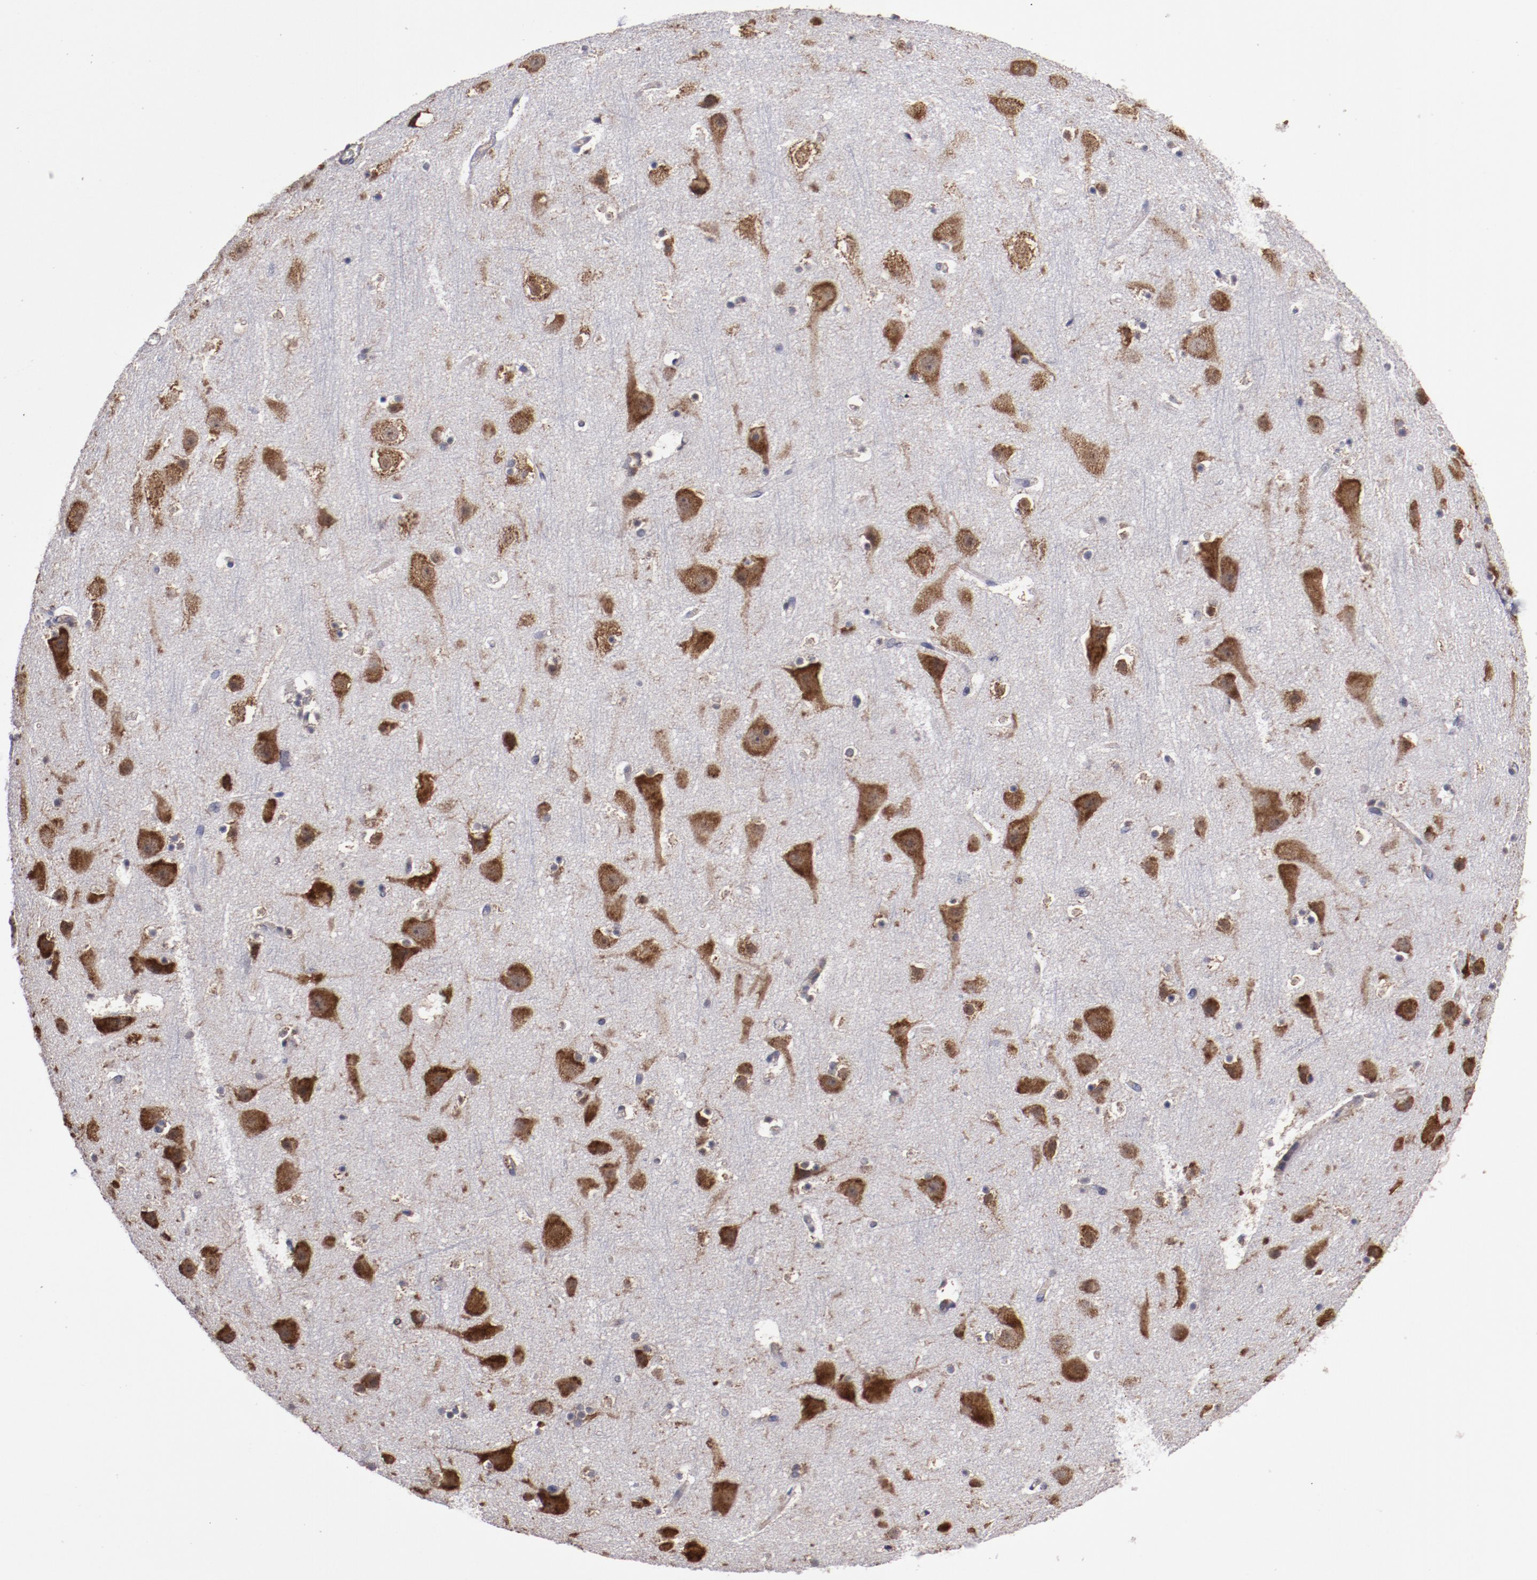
{"staining": {"intensity": "negative", "quantity": "none", "location": "none"}, "tissue": "cerebral cortex", "cell_type": "Endothelial cells", "image_type": "normal", "snomed": [{"axis": "morphology", "description": "Normal tissue, NOS"}, {"axis": "topography", "description": "Cerebral cortex"}], "caption": "Immunohistochemistry image of normal cerebral cortex: human cerebral cortex stained with DAB demonstrates no significant protein staining in endothelial cells. (Brightfield microscopy of DAB (3,3'-diaminobenzidine) immunohistochemistry (IHC) at high magnification).", "gene": "RPS4X", "patient": {"sex": "male", "age": 45}}